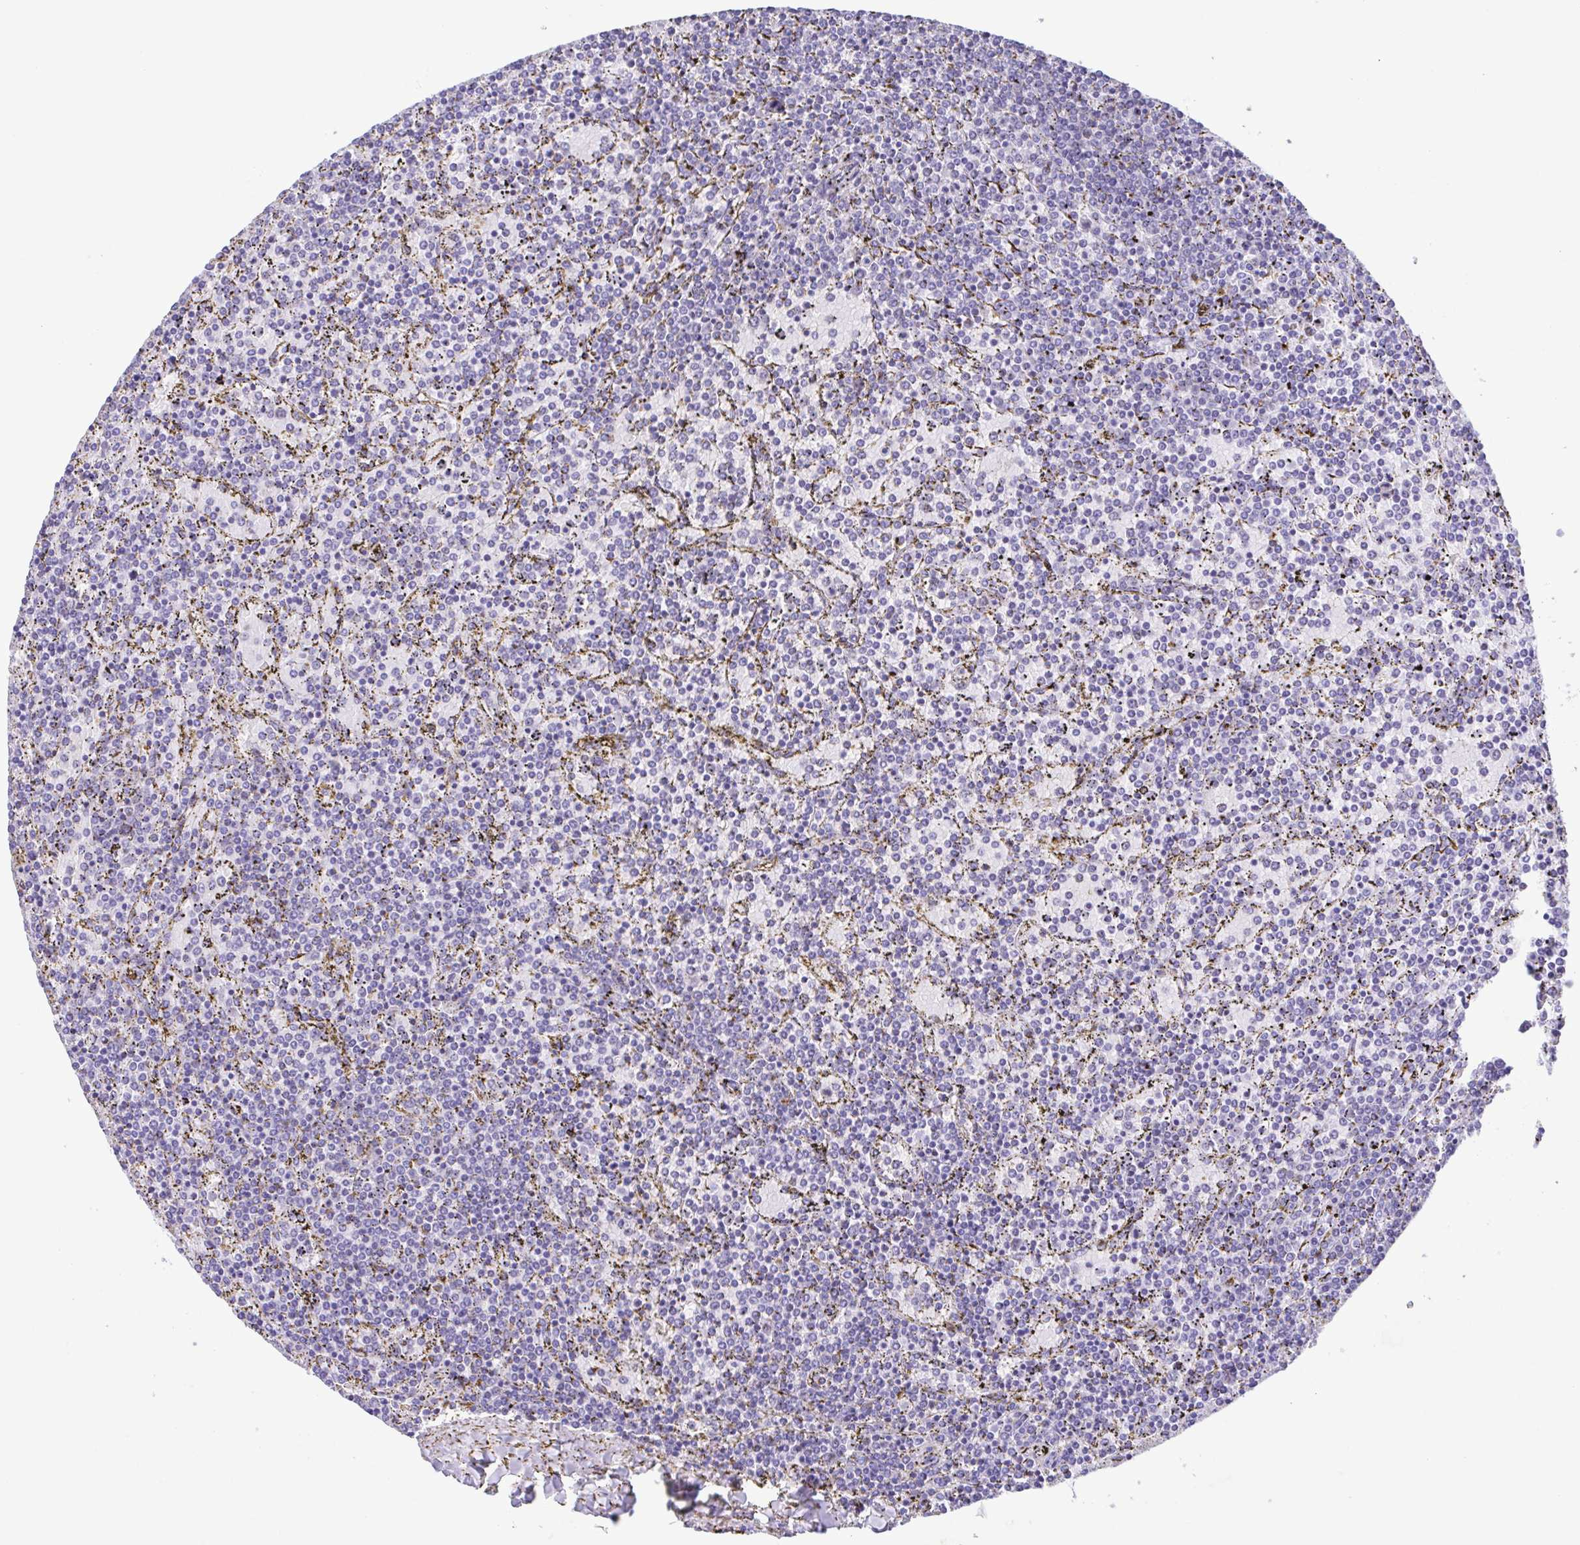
{"staining": {"intensity": "negative", "quantity": "none", "location": "none"}, "tissue": "lymphoma", "cell_type": "Tumor cells", "image_type": "cancer", "snomed": [{"axis": "morphology", "description": "Malignant lymphoma, non-Hodgkin's type, Low grade"}, {"axis": "topography", "description": "Spleen"}], "caption": "Immunohistochemistry photomicrograph of neoplastic tissue: low-grade malignant lymphoma, non-Hodgkin's type stained with DAB displays no significant protein expression in tumor cells. (Immunohistochemistry (ihc), brightfield microscopy, high magnification).", "gene": "TNNI3", "patient": {"sex": "female", "age": 77}}